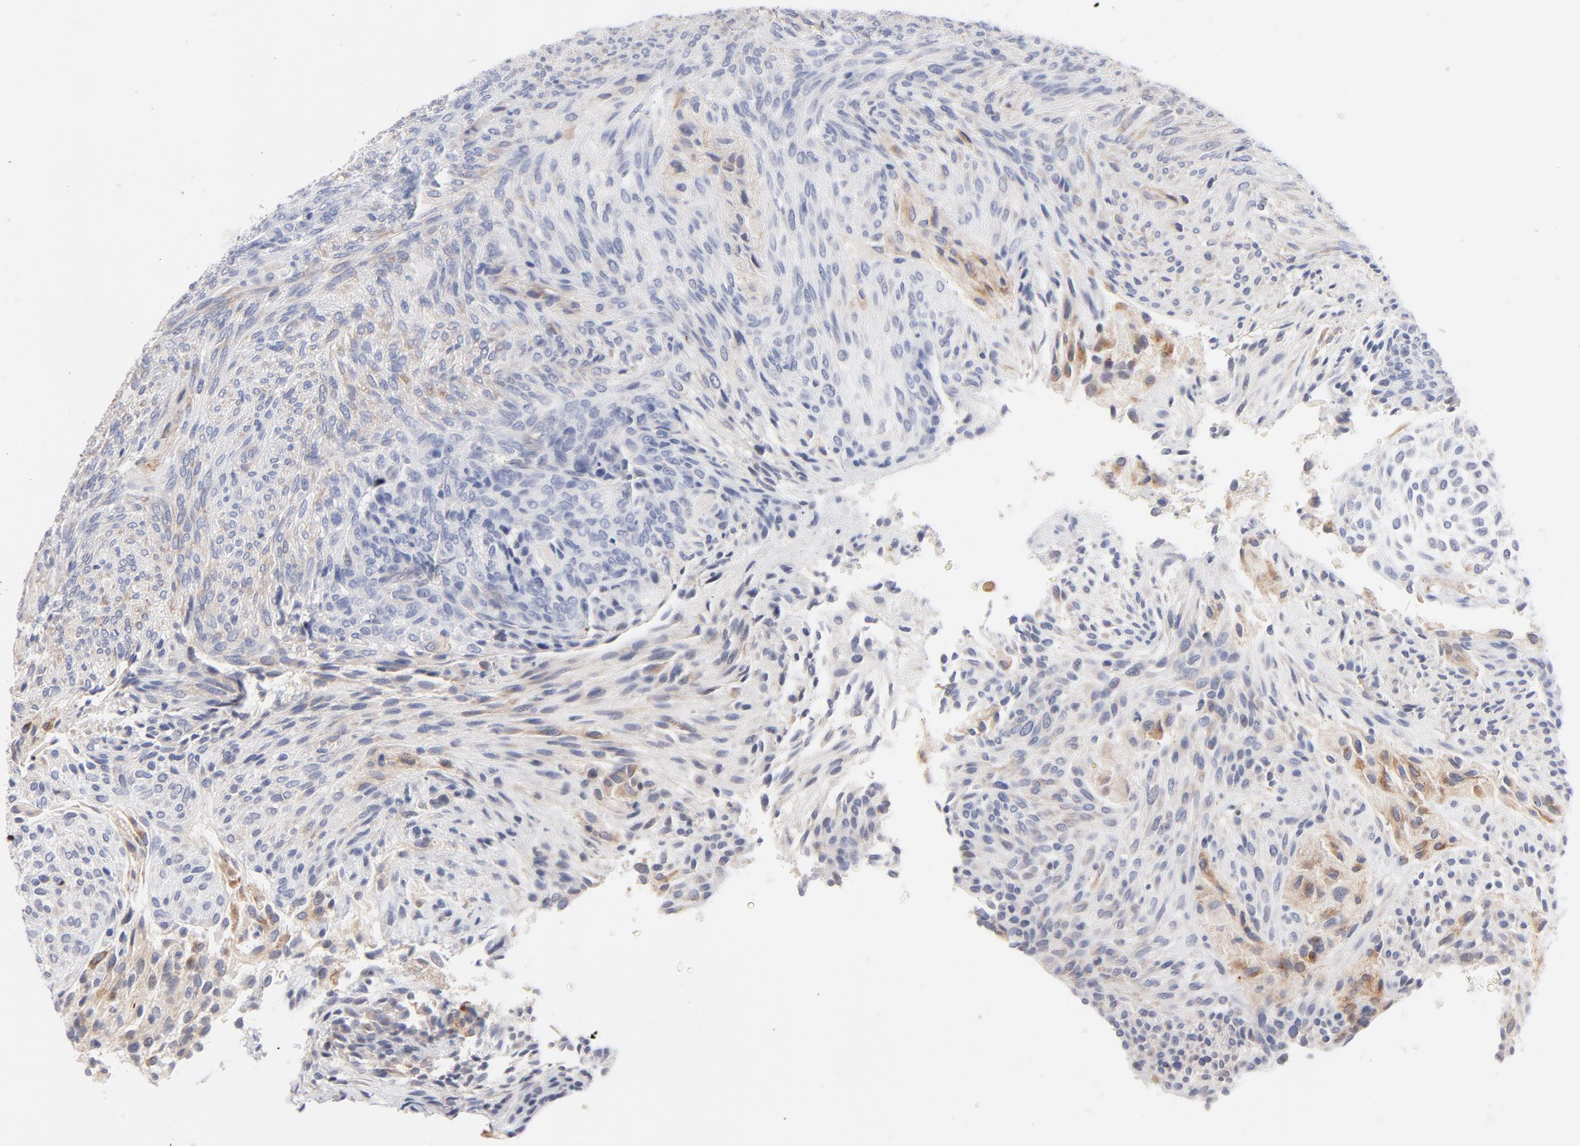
{"staining": {"intensity": "weak", "quantity": "25%-75%", "location": "cytoplasmic/membranous"}, "tissue": "glioma", "cell_type": "Tumor cells", "image_type": "cancer", "snomed": [{"axis": "morphology", "description": "Glioma, malignant, High grade"}, {"axis": "topography", "description": "Cerebral cortex"}], "caption": "IHC (DAB) staining of glioma displays weak cytoplasmic/membranous protein positivity in about 25%-75% of tumor cells. (brown staining indicates protein expression, while blue staining denotes nuclei).", "gene": "MID1", "patient": {"sex": "female", "age": 55}}